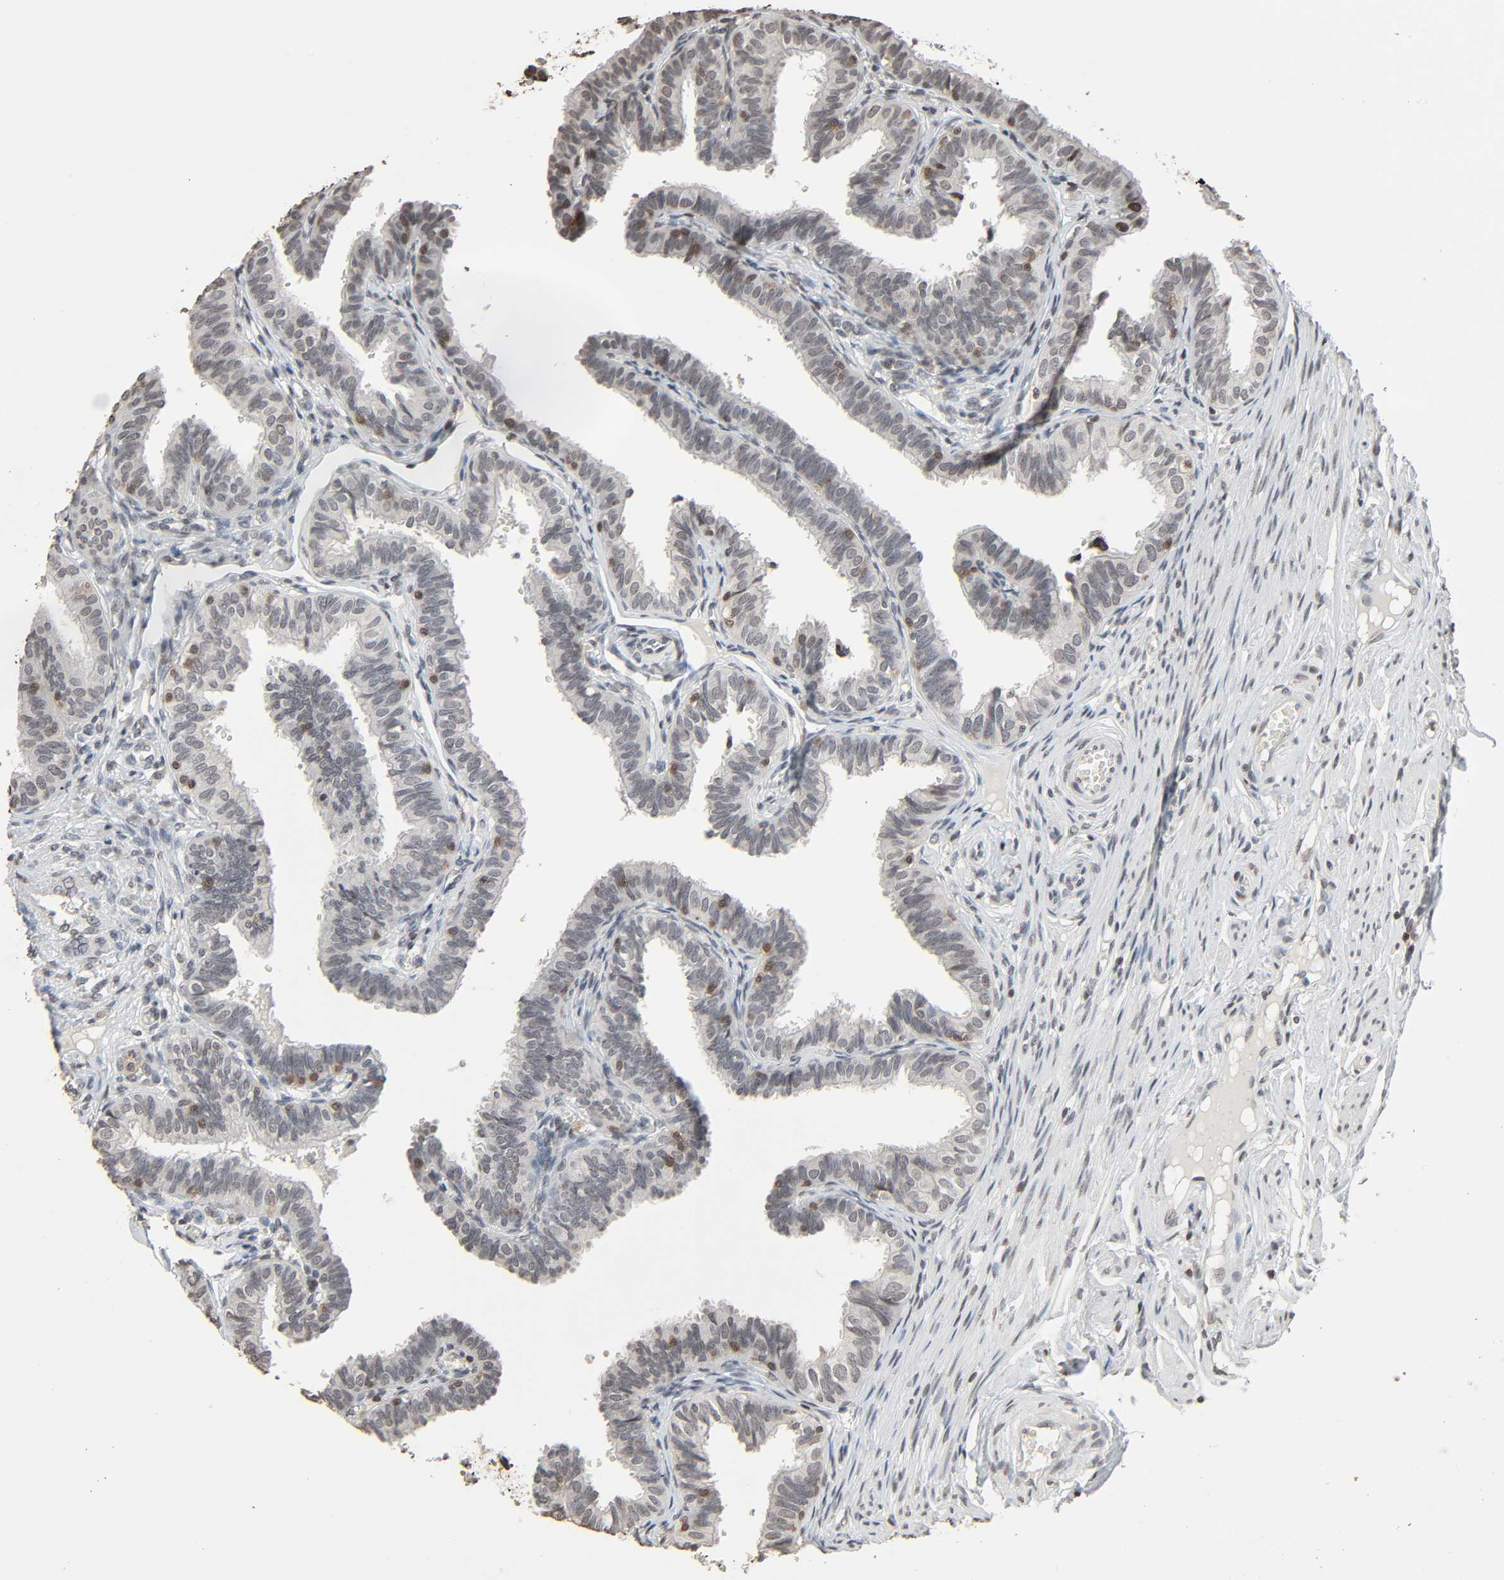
{"staining": {"intensity": "weak", "quantity": ">75%", "location": "nuclear"}, "tissue": "fallopian tube", "cell_type": "Glandular cells", "image_type": "normal", "snomed": [{"axis": "morphology", "description": "Normal tissue, NOS"}, {"axis": "topography", "description": "Fallopian tube"}], "caption": "Human fallopian tube stained with a brown dye displays weak nuclear positive expression in approximately >75% of glandular cells.", "gene": "STK4", "patient": {"sex": "female", "age": 46}}